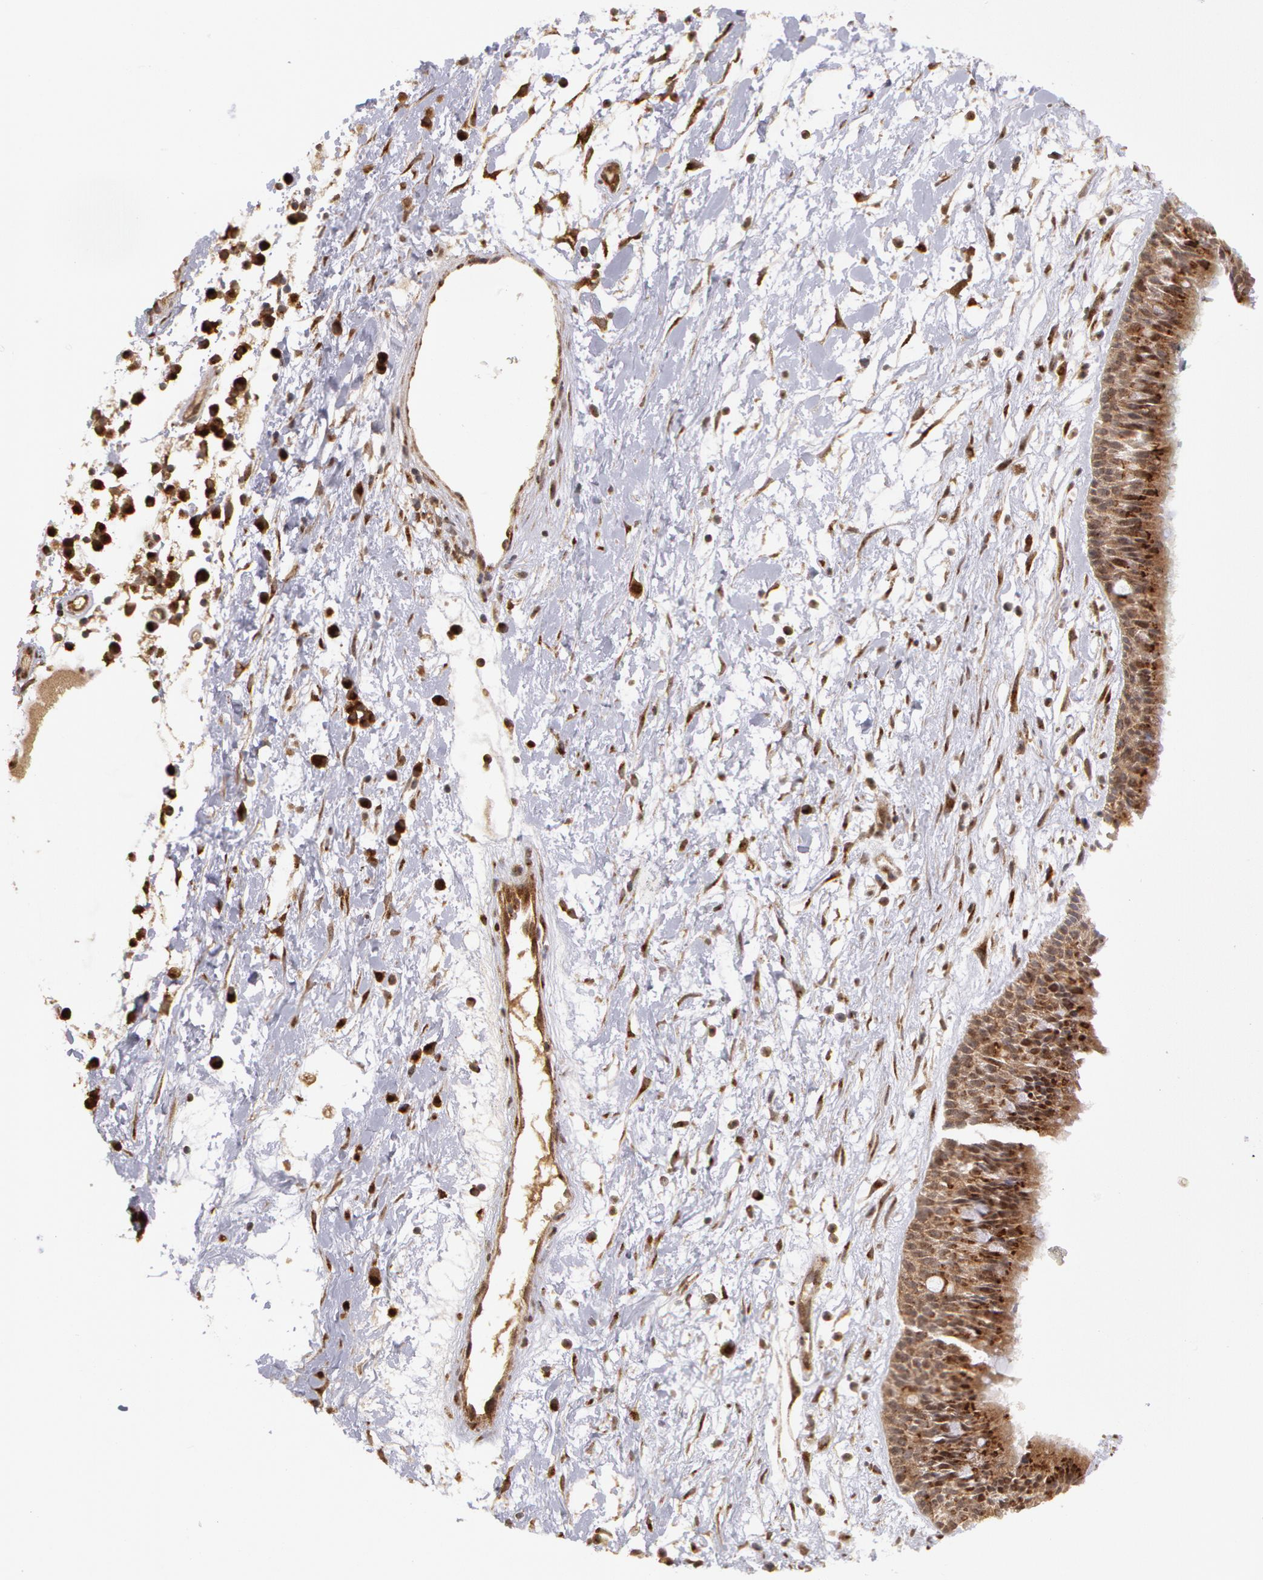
{"staining": {"intensity": "weak", "quantity": "25%-75%", "location": "cytoplasmic/membranous,nuclear"}, "tissue": "nasopharynx", "cell_type": "Respiratory epithelial cells", "image_type": "normal", "snomed": [{"axis": "morphology", "description": "Normal tissue, NOS"}, {"axis": "topography", "description": "Nasopharynx"}], "caption": "Approximately 25%-75% of respiratory epithelial cells in benign nasopharynx exhibit weak cytoplasmic/membranous,nuclear protein positivity as visualized by brown immunohistochemical staining.", "gene": "STX5", "patient": {"sex": "male", "age": 13}}